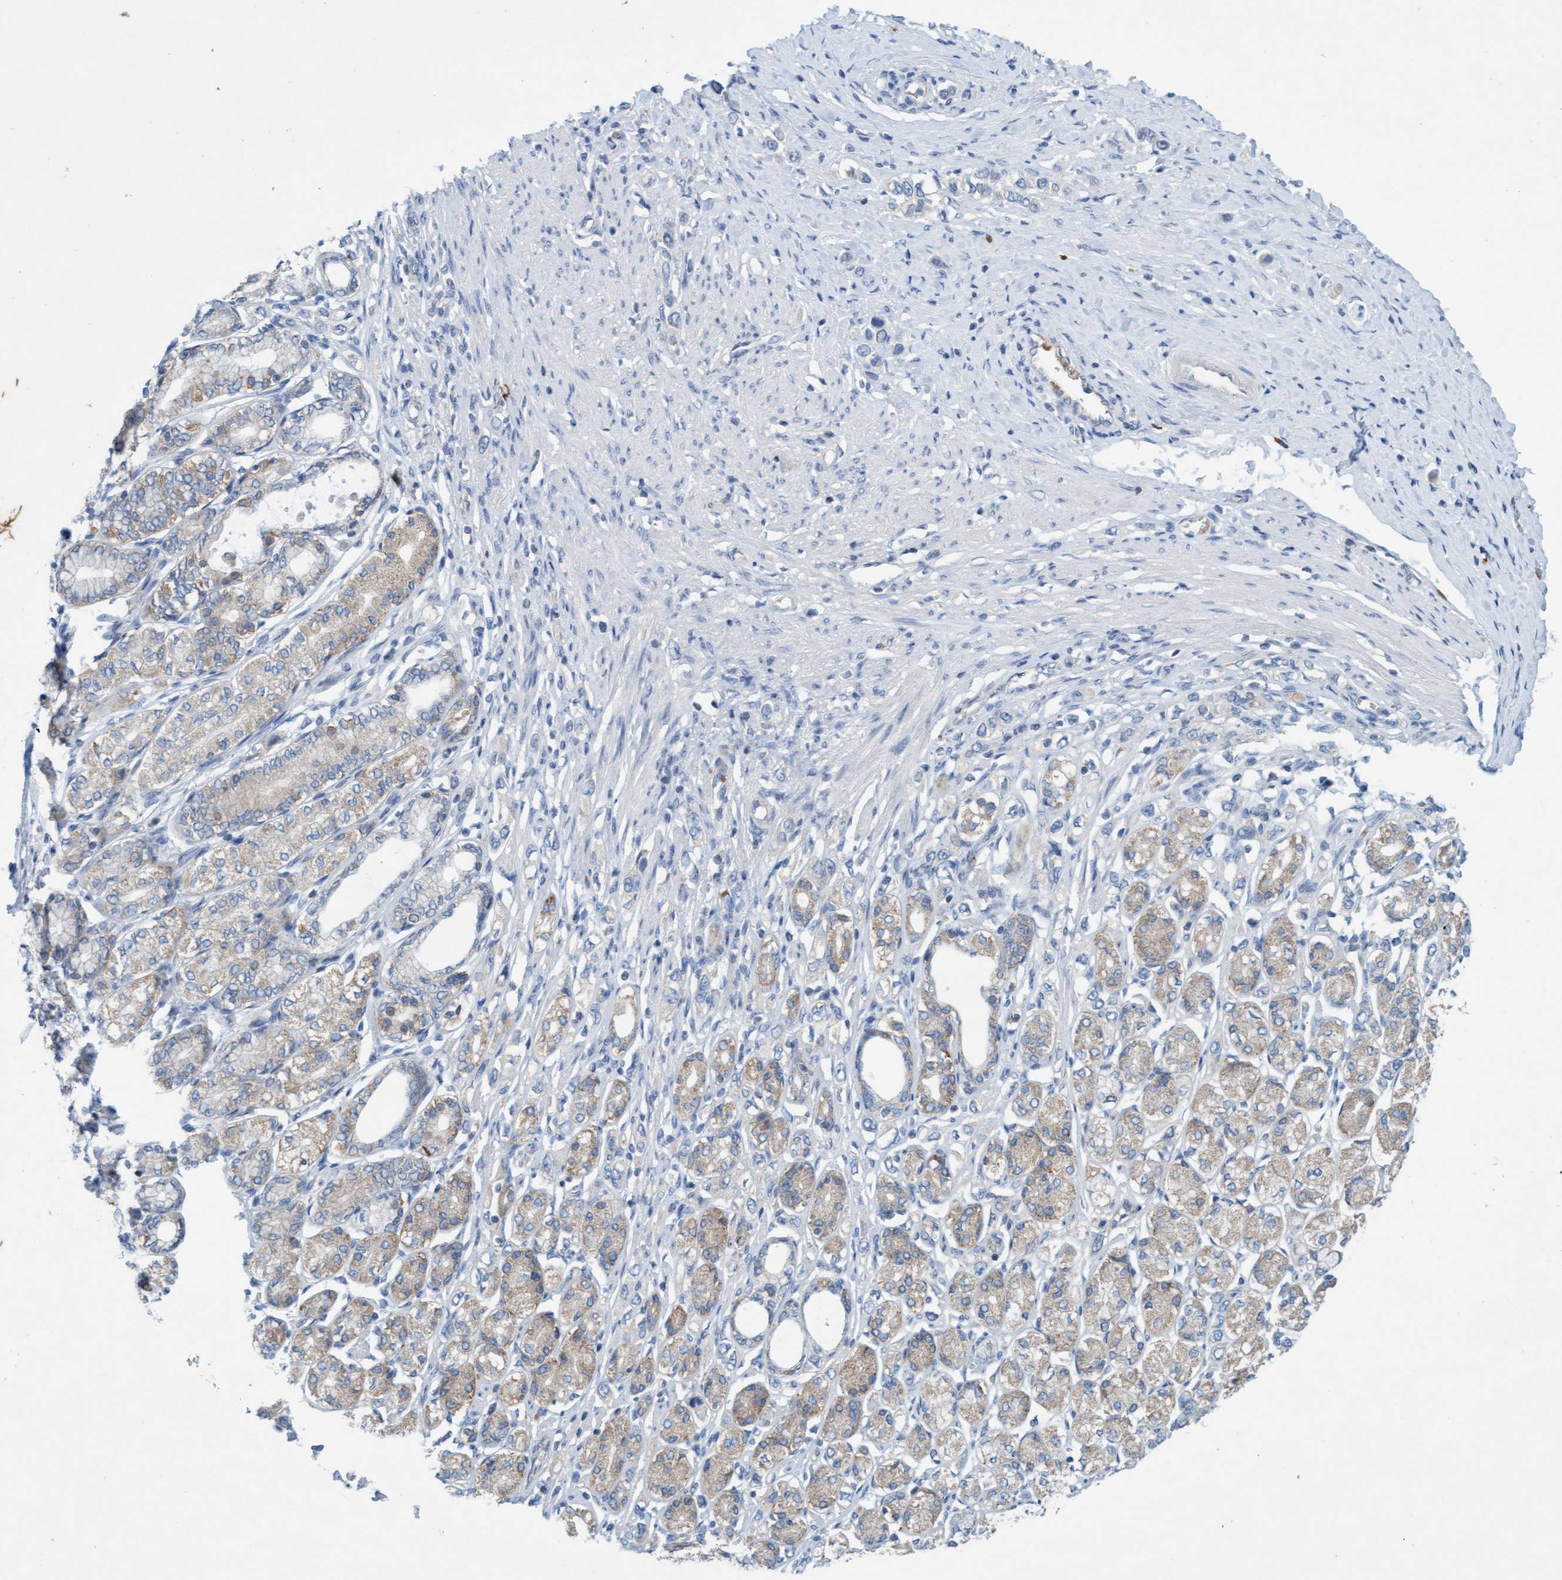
{"staining": {"intensity": "negative", "quantity": "none", "location": "none"}, "tissue": "stomach cancer", "cell_type": "Tumor cells", "image_type": "cancer", "snomed": [{"axis": "morphology", "description": "Adenocarcinoma, NOS"}, {"axis": "topography", "description": "Stomach"}], "caption": "Adenocarcinoma (stomach) stained for a protein using immunohistochemistry exhibits no staining tumor cells.", "gene": "SIGIRR", "patient": {"sex": "female", "age": 65}}